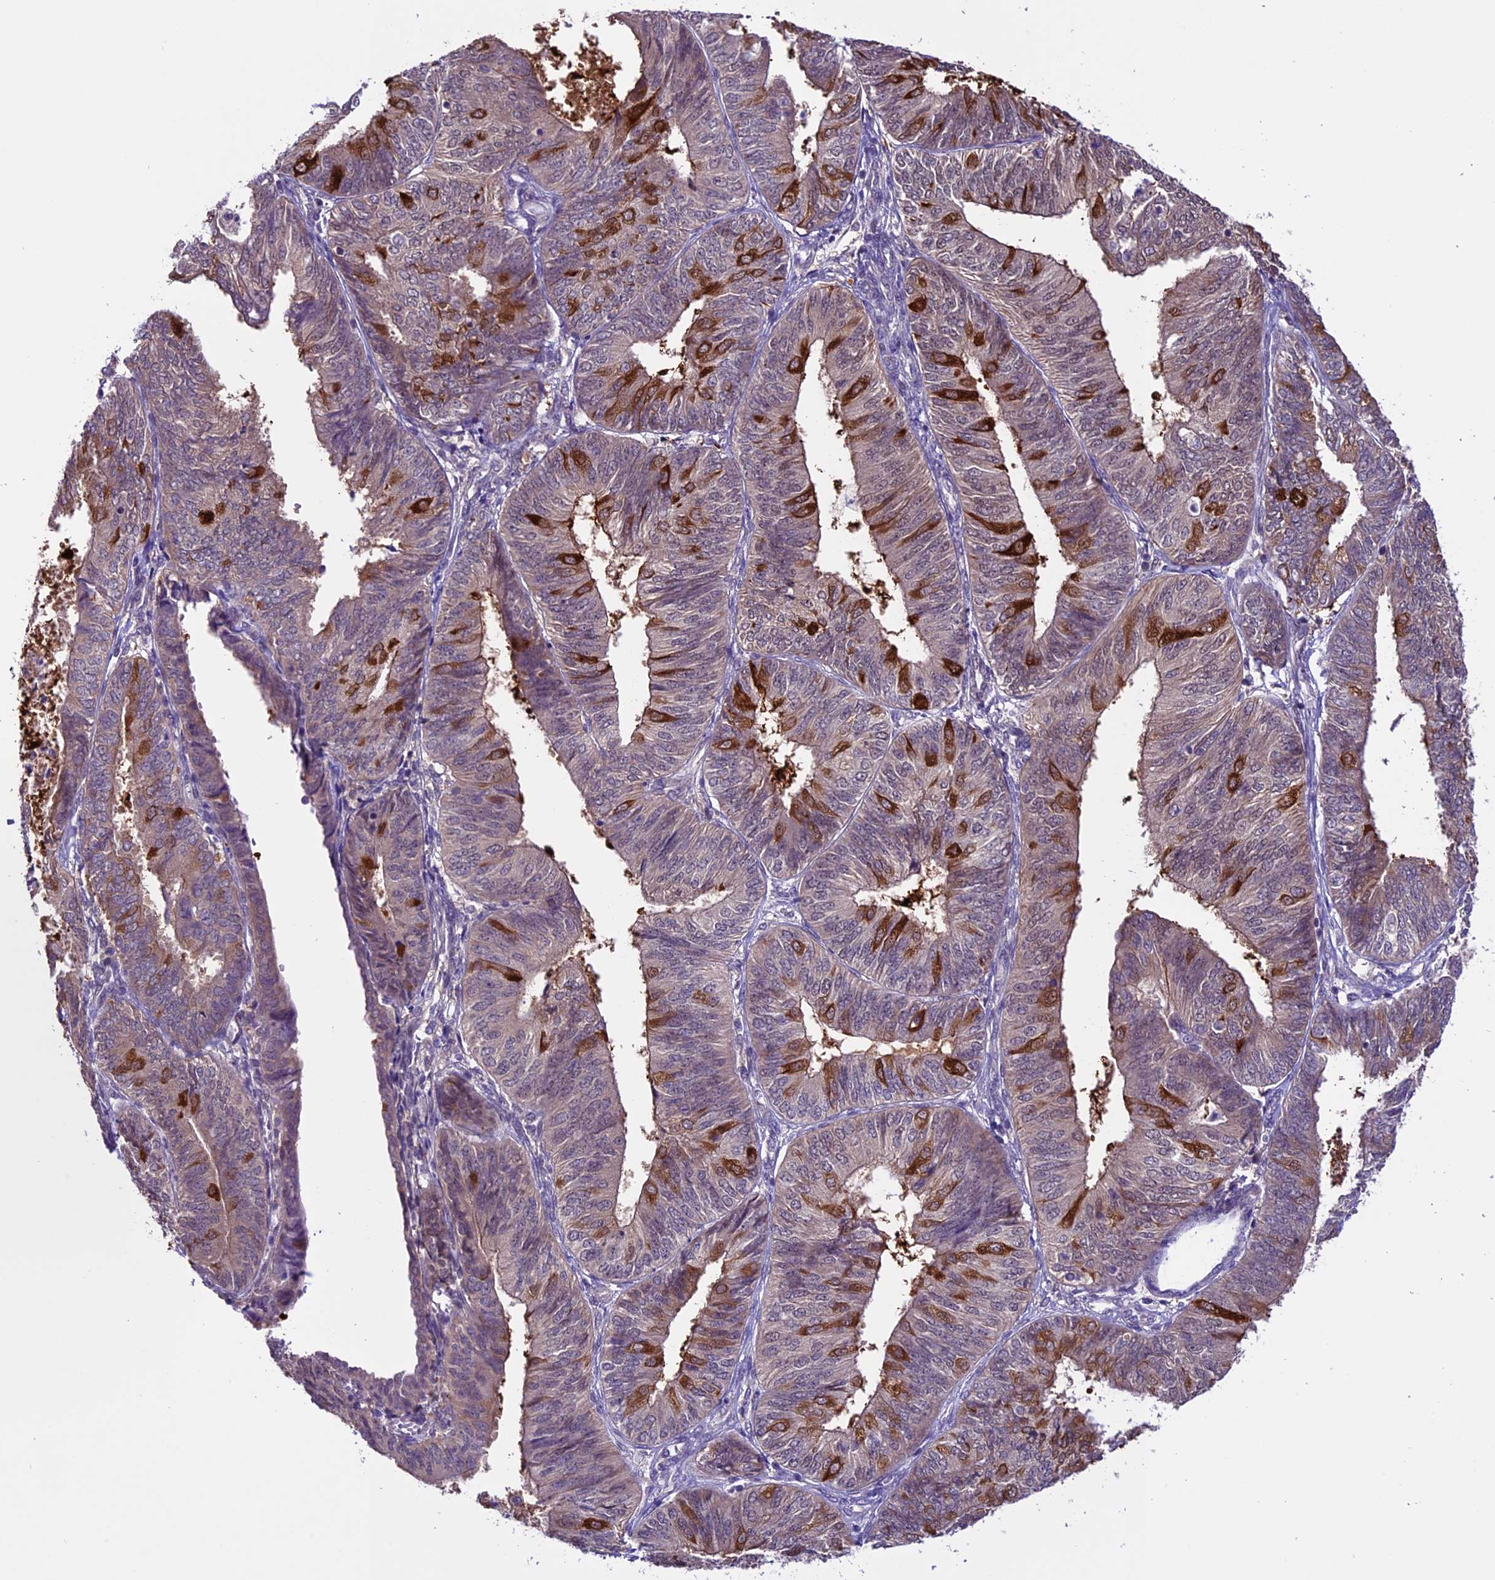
{"staining": {"intensity": "strong", "quantity": "<25%", "location": "cytoplasmic/membranous"}, "tissue": "endometrial cancer", "cell_type": "Tumor cells", "image_type": "cancer", "snomed": [{"axis": "morphology", "description": "Adenocarcinoma, NOS"}, {"axis": "topography", "description": "Endometrium"}], "caption": "An image of human endometrial cancer (adenocarcinoma) stained for a protein reveals strong cytoplasmic/membranous brown staining in tumor cells. The staining was performed using DAB (3,3'-diaminobenzidine), with brown indicating positive protein expression. Nuclei are stained blue with hematoxylin.", "gene": "XKR7", "patient": {"sex": "female", "age": 58}}